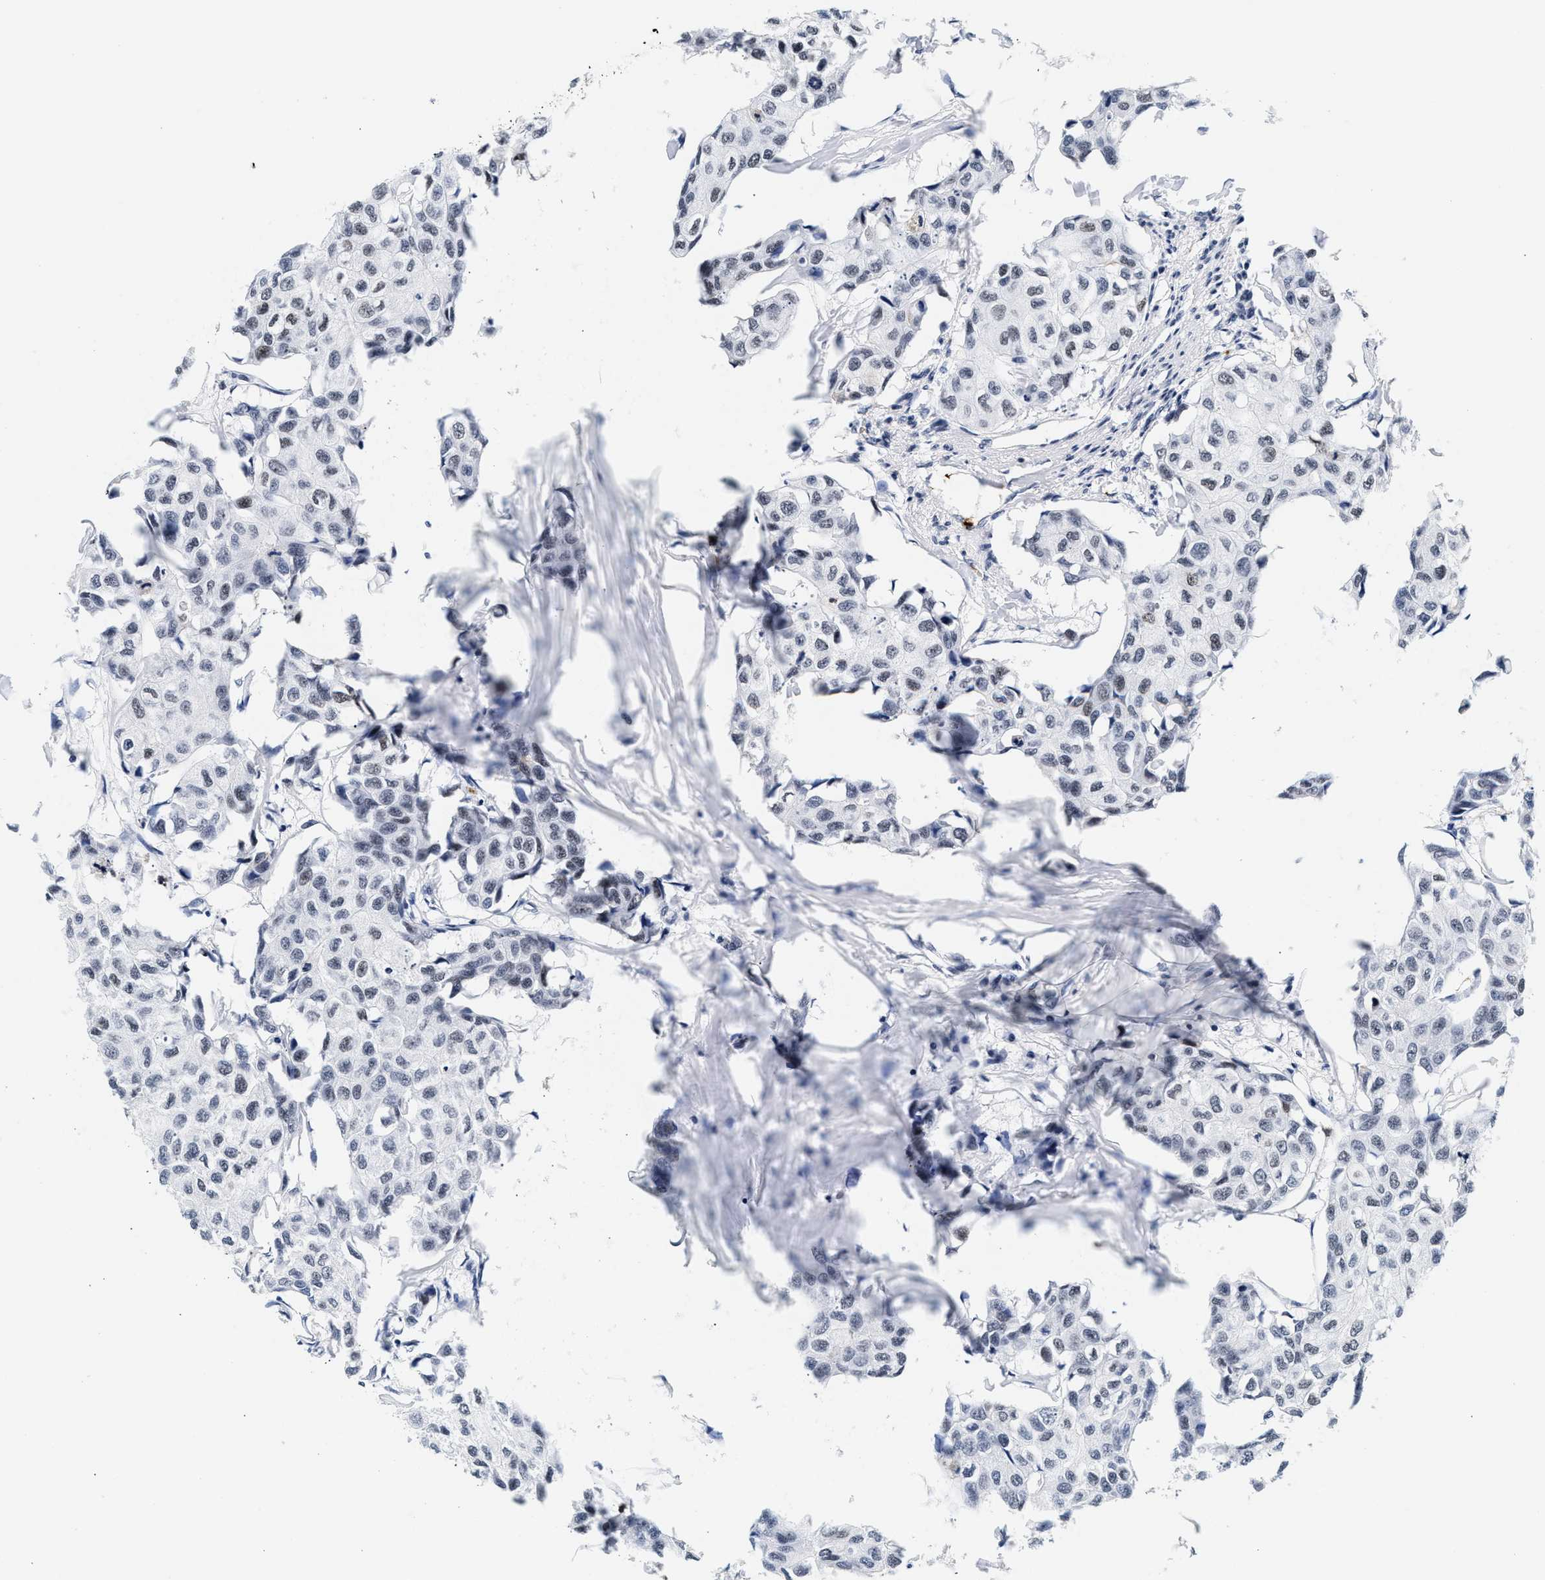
{"staining": {"intensity": "weak", "quantity": "<25%", "location": "nuclear"}, "tissue": "breast cancer", "cell_type": "Tumor cells", "image_type": "cancer", "snomed": [{"axis": "morphology", "description": "Duct carcinoma"}, {"axis": "topography", "description": "Breast"}], "caption": "This is an immunohistochemistry (IHC) histopathology image of human breast cancer. There is no expression in tumor cells.", "gene": "RAD21", "patient": {"sex": "female", "age": 80}}